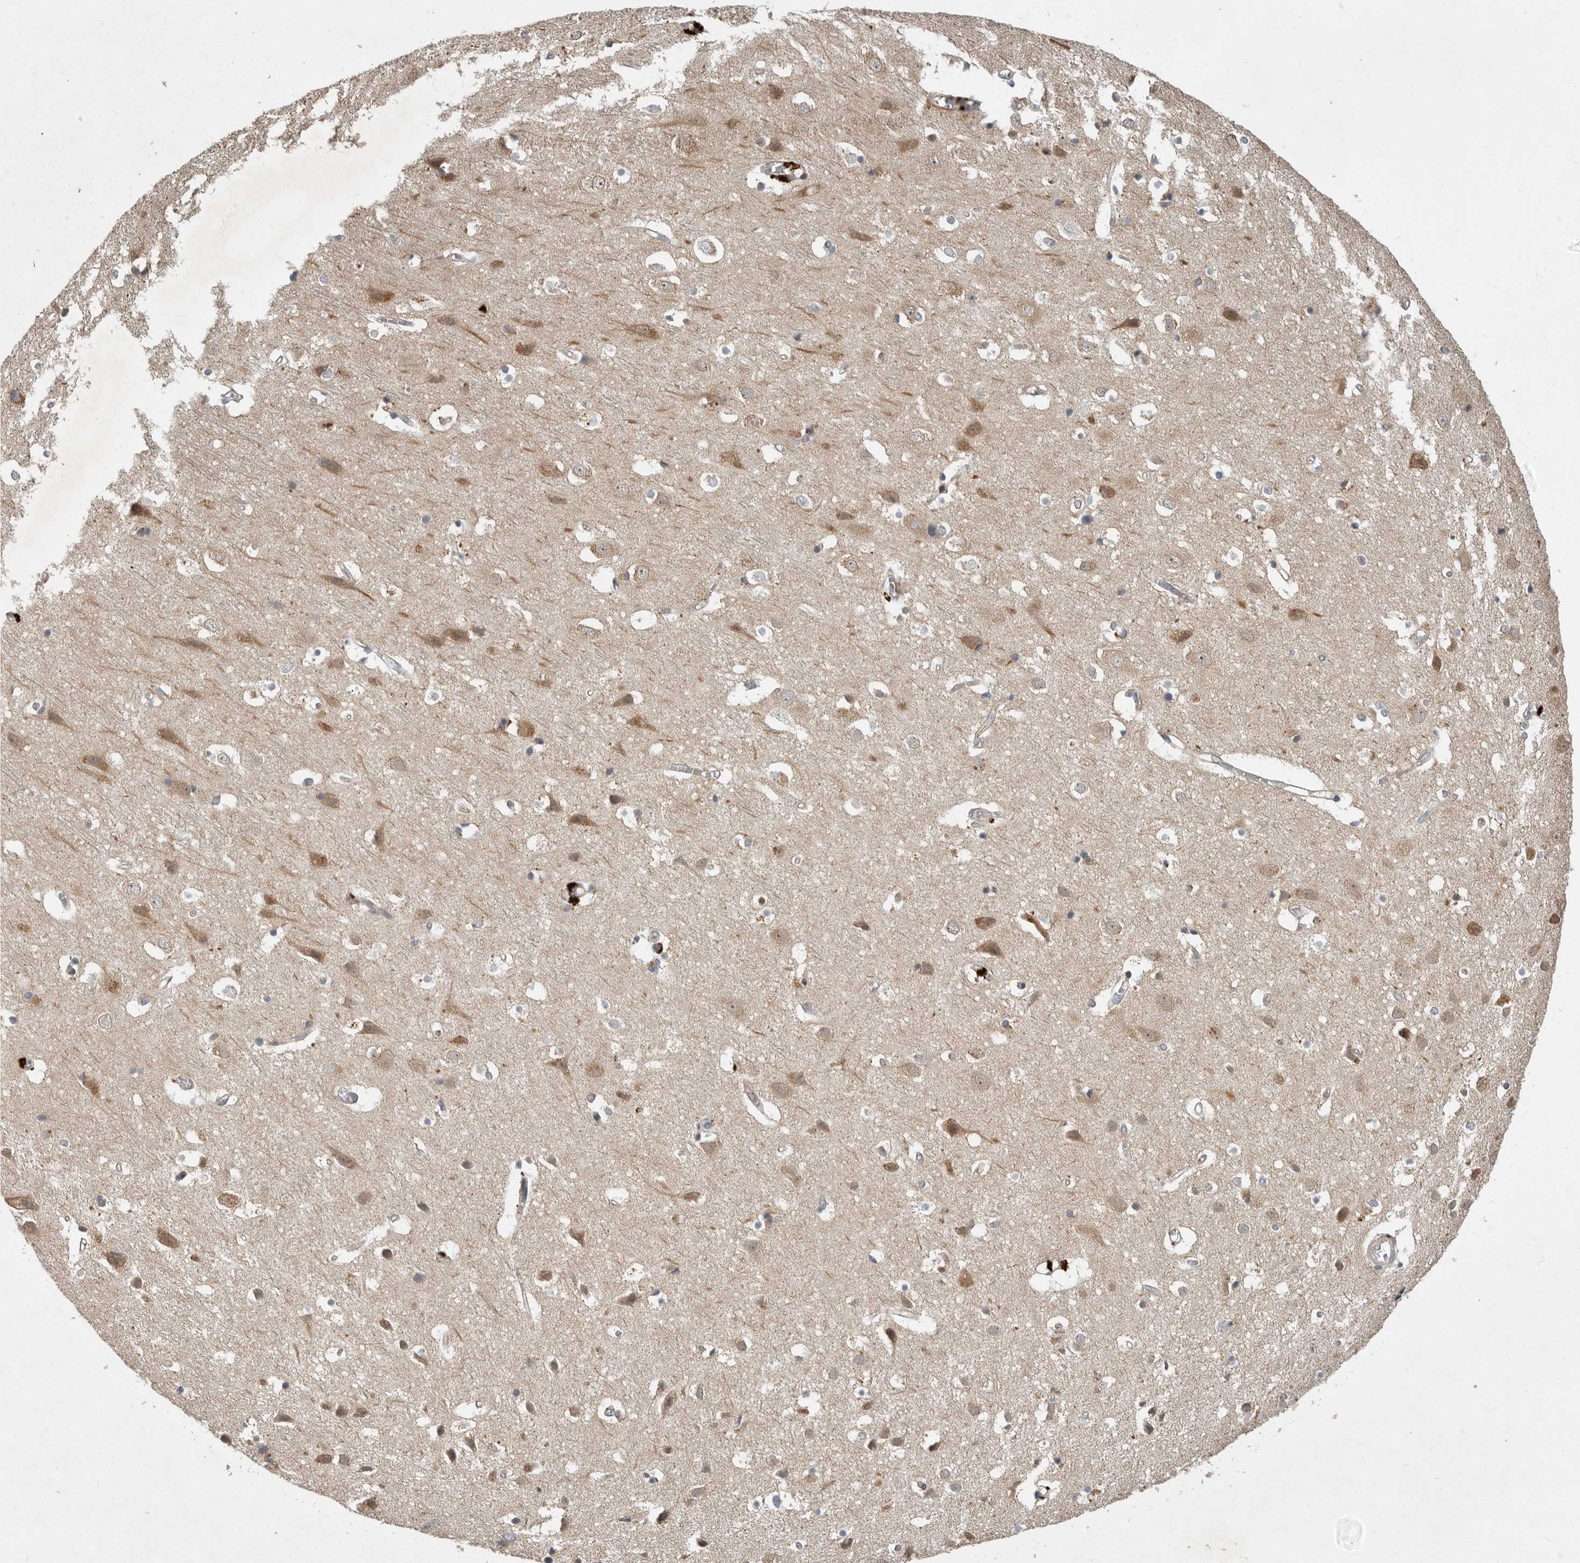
{"staining": {"intensity": "weak", "quantity": ">75%", "location": "cytoplasmic/membranous"}, "tissue": "cerebral cortex", "cell_type": "Endothelial cells", "image_type": "normal", "snomed": [{"axis": "morphology", "description": "Normal tissue, NOS"}, {"axis": "topography", "description": "Cerebral cortex"}], "caption": "Protein staining of benign cerebral cortex displays weak cytoplasmic/membranous positivity in approximately >75% of endothelial cells. (IHC, brightfield microscopy, high magnification).", "gene": "OSBPL9", "patient": {"sex": "male", "age": 54}}